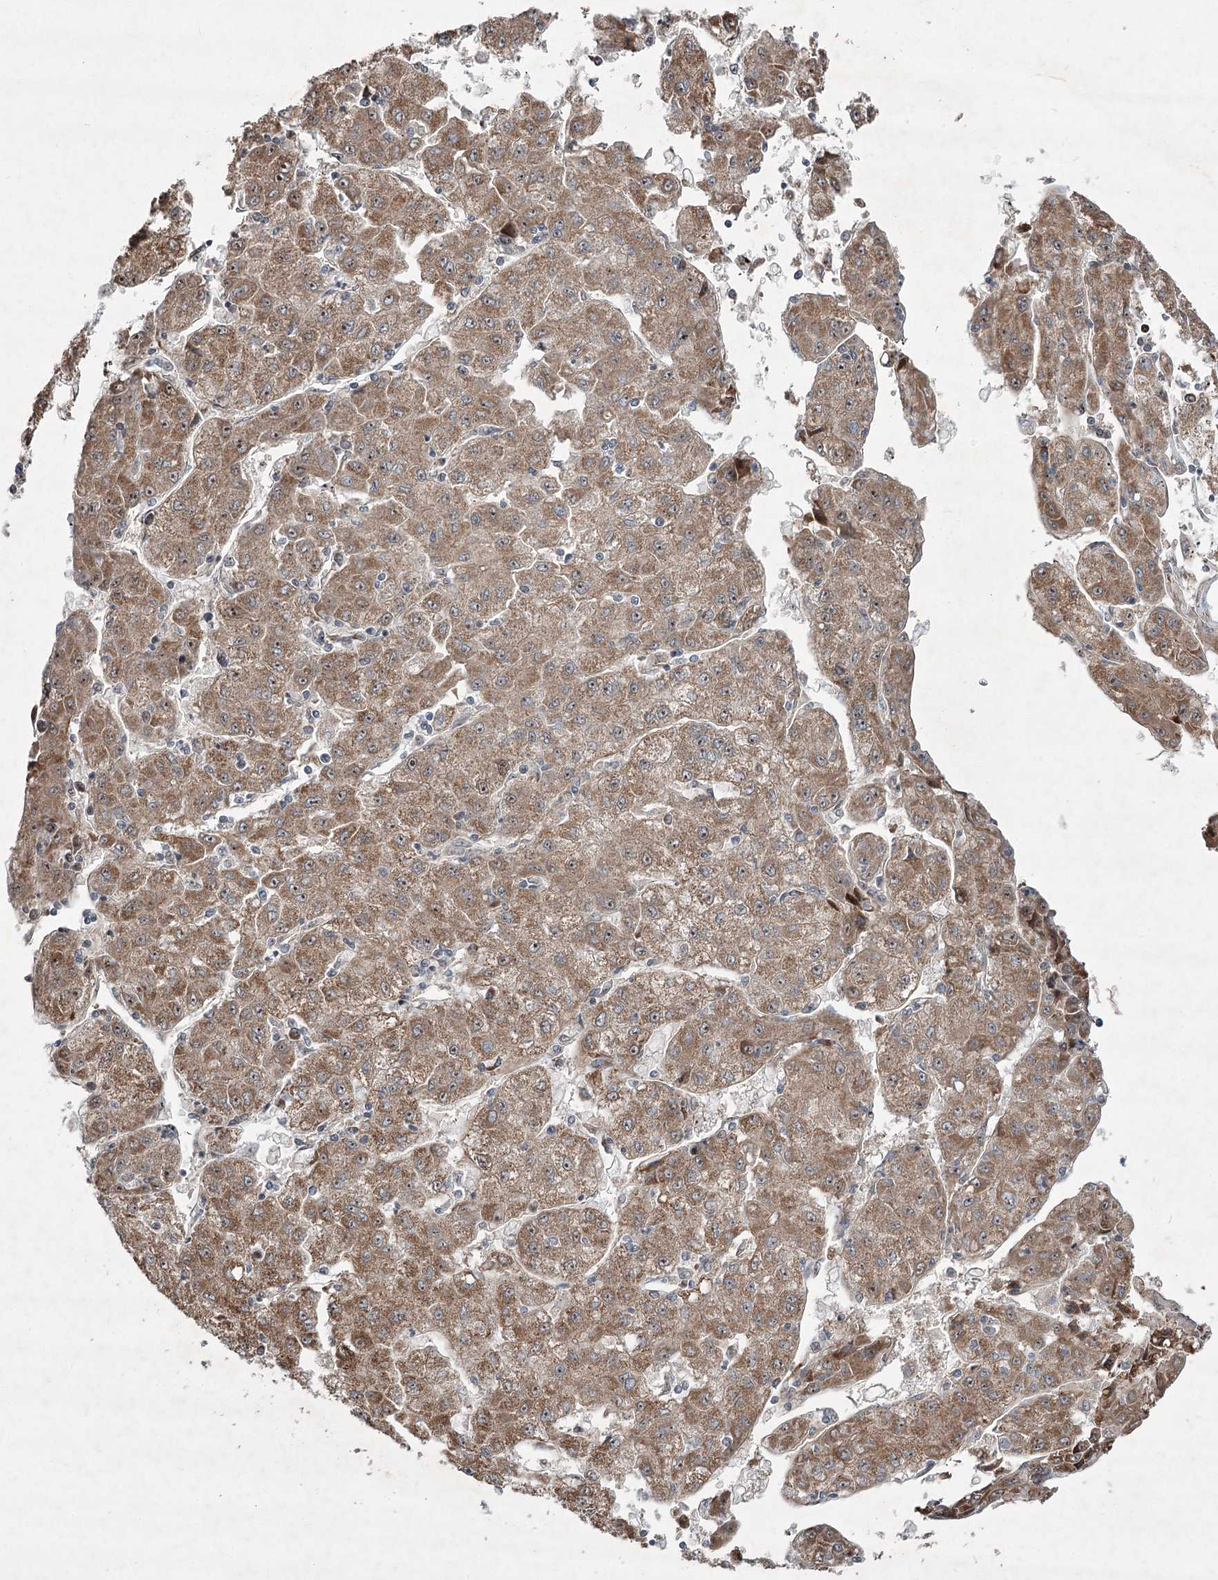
{"staining": {"intensity": "moderate", "quantity": ">75%", "location": "cytoplasmic/membranous"}, "tissue": "liver cancer", "cell_type": "Tumor cells", "image_type": "cancer", "snomed": [{"axis": "morphology", "description": "Carcinoma, Hepatocellular, NOS"}, {"axis": "topography", "description": "Liver"}], "caption": "A histopathology image of hepatocellular carcinoma (liver) stained for a protein reveals moderate cytoplasmic/membranous brown staining in tumor cells.", "gene": "SERINC5", "patient": {"sex": "male", "age": 72}}